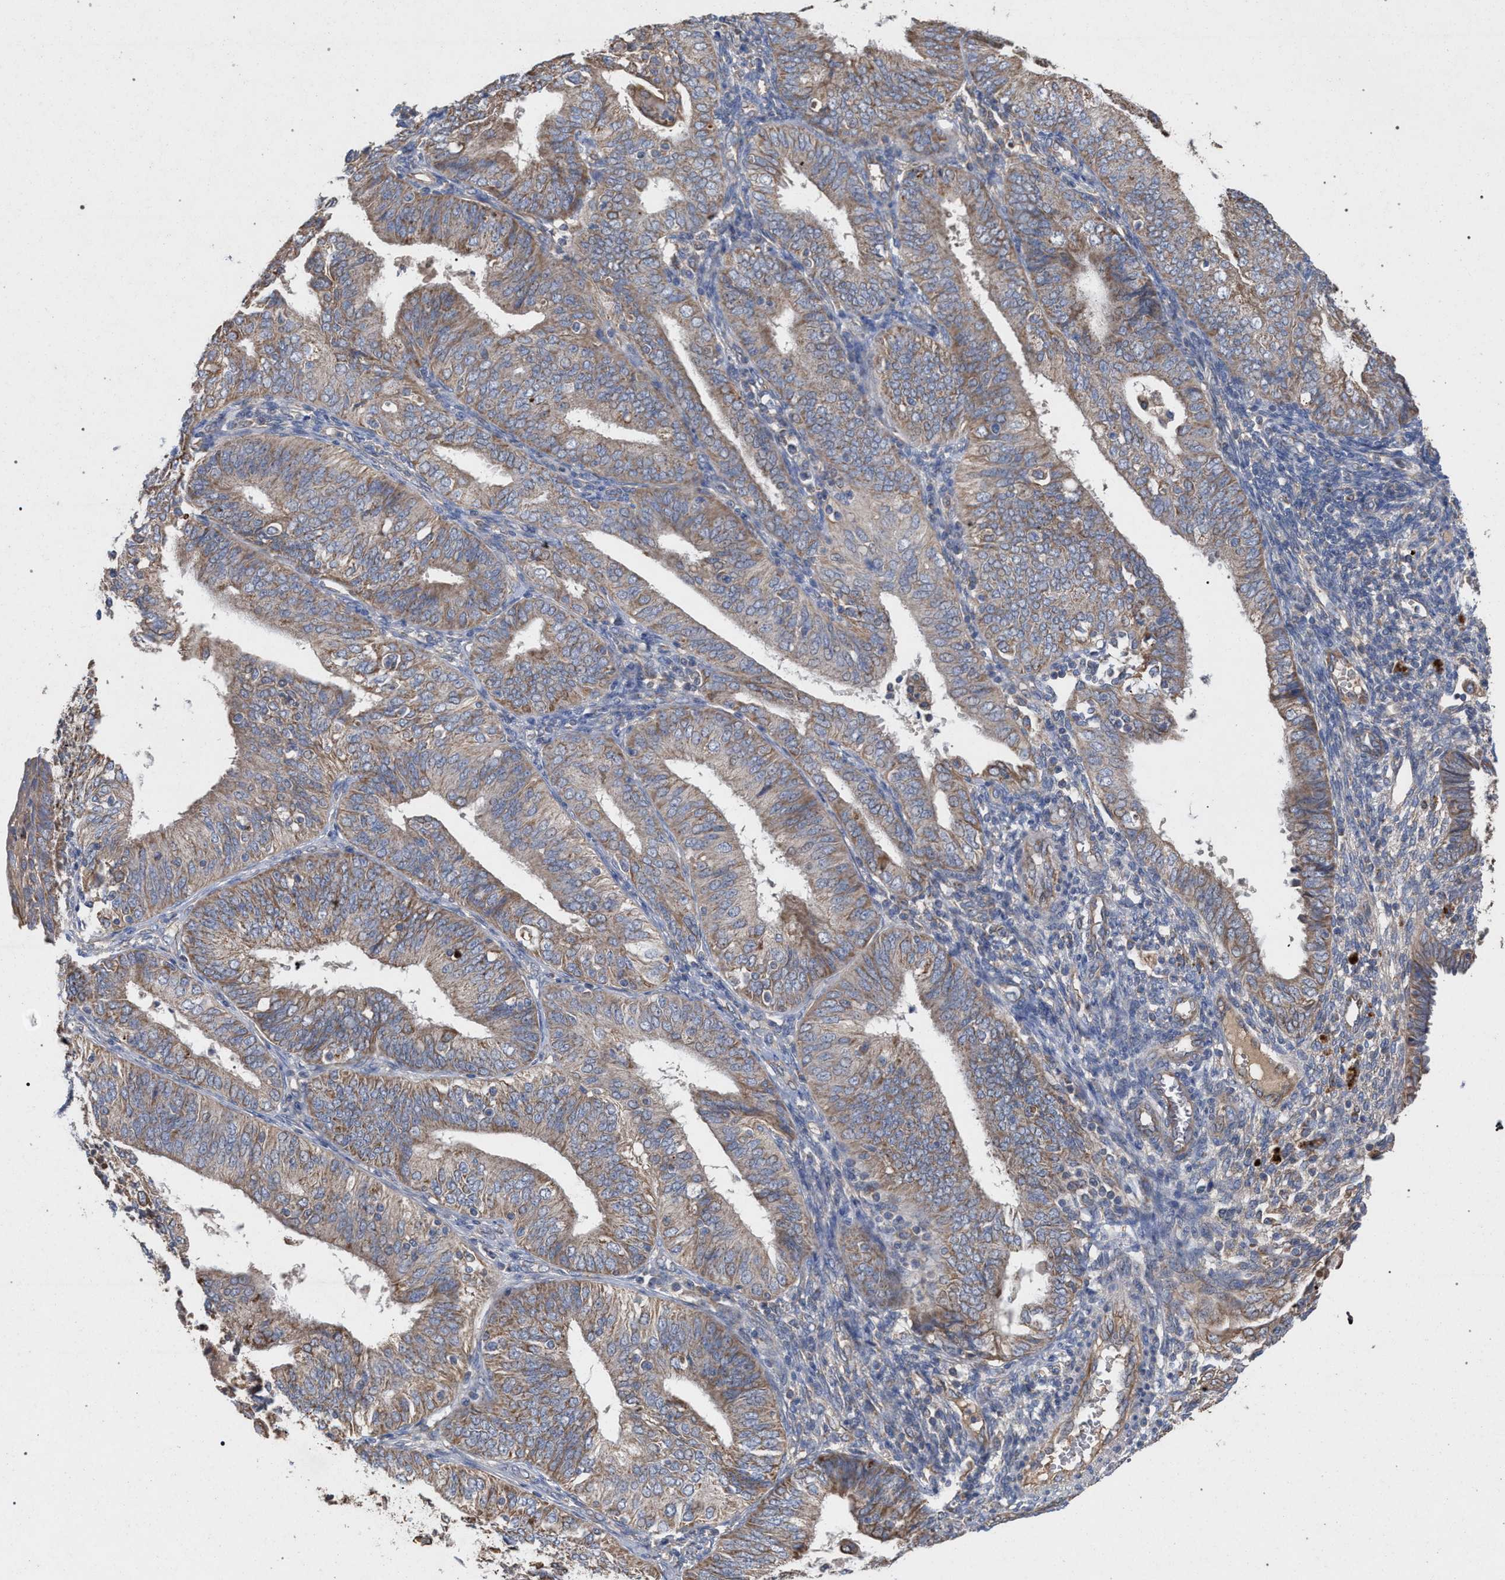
{"staining": {"intensity": "moderate", "quantity": ">75%", "location": "cytoplasmic/membranous"}, "tissue": "endometrial cancer", "cell_type": "Tumor cells", "image_type": "cancer", "snomed": [{"axis": "morphology", "description": "Adenocarcinoma, NOS"}, {"axis": "topography", "description": "Endometrium"}], "caption": "A micrograph of human endometrial cancer stained for a protein demonstrates moderate cytoplasmic/membranous brown staining in tumor cells.", "gene": "BCL2L12", "patient": {"sex": "female", "age": 58}}